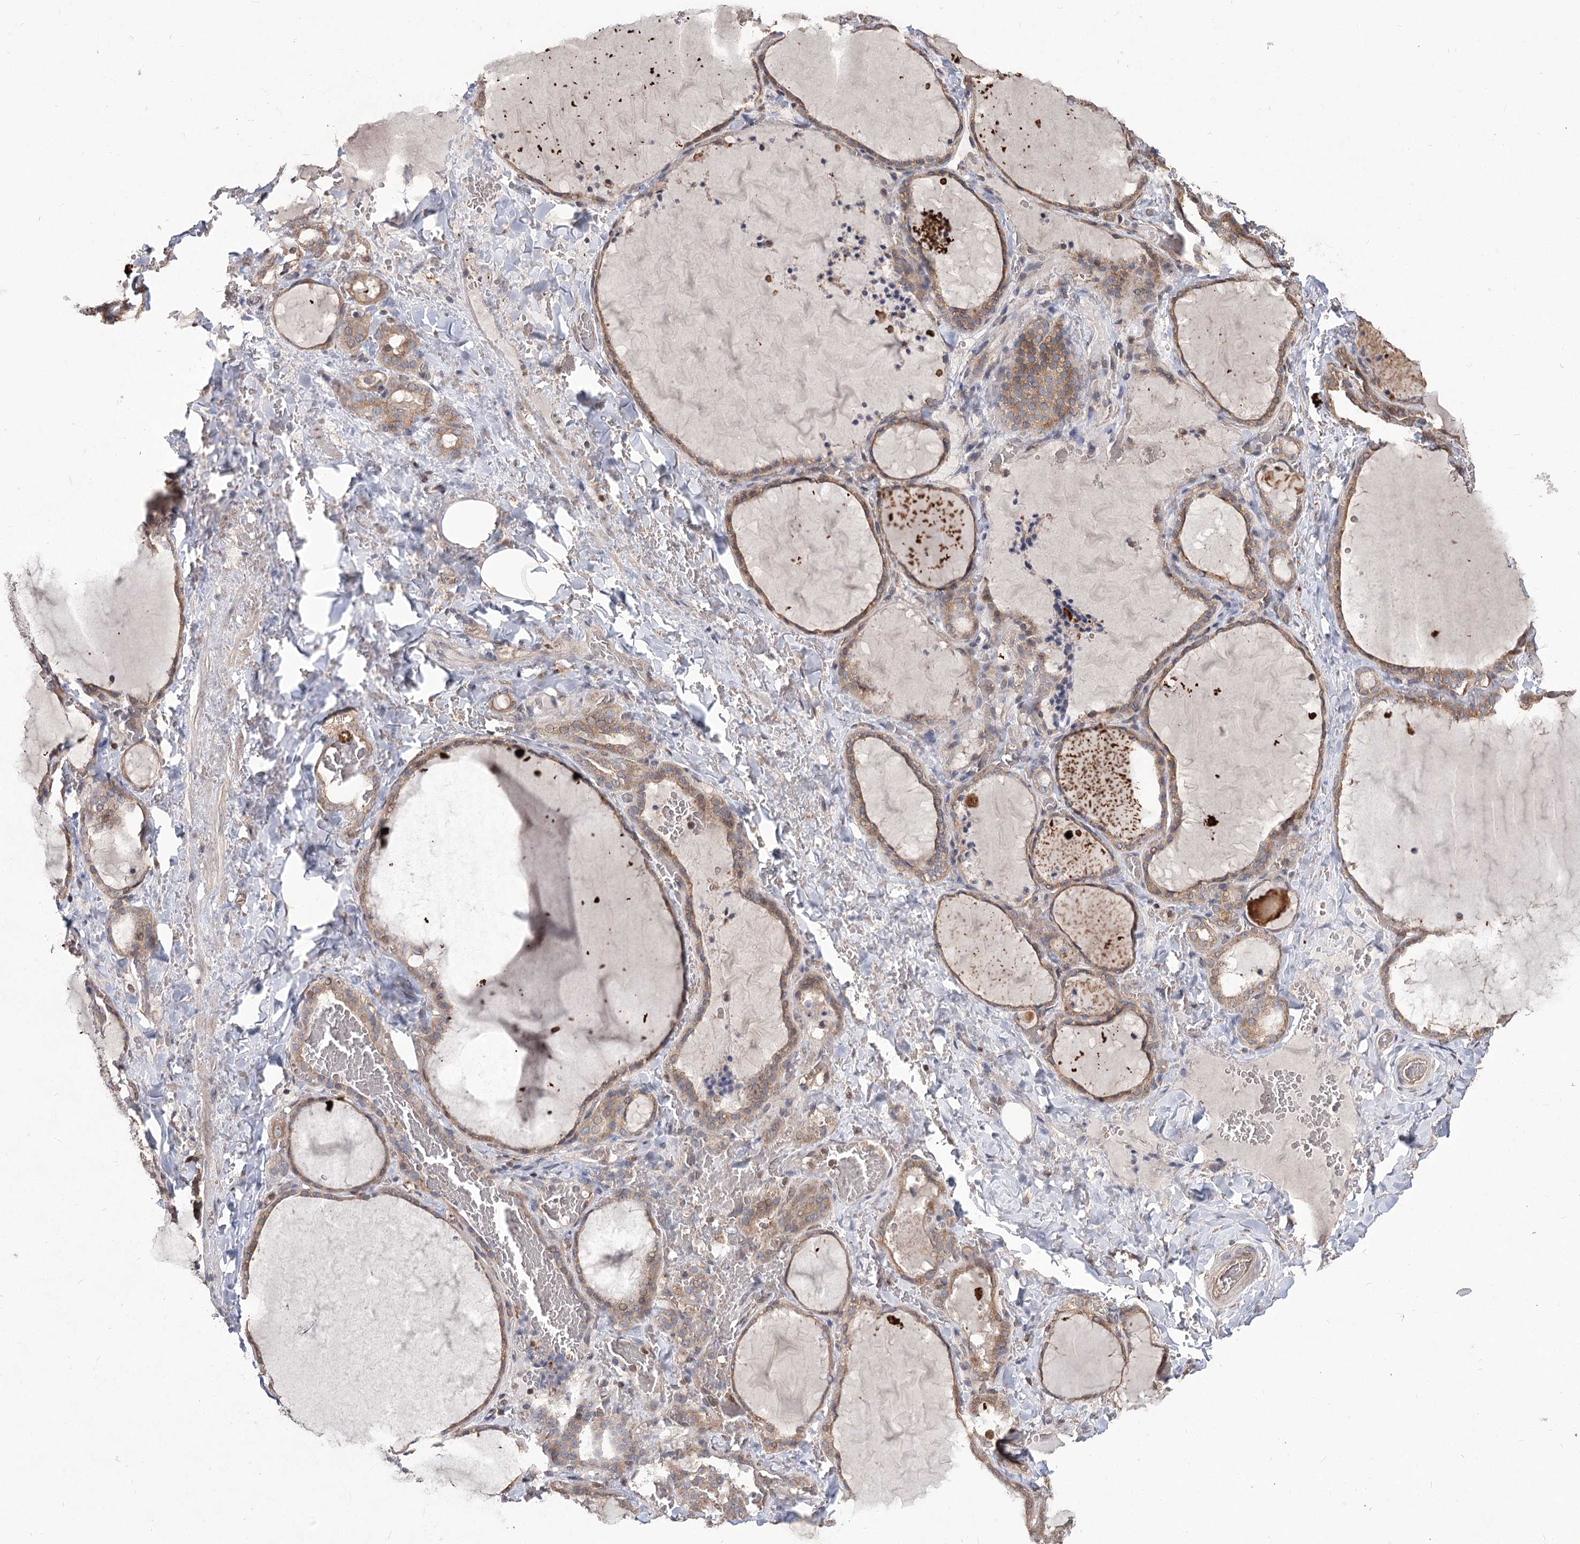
{"staining": {"intensity": "weak", "quantity": ">75%", "location": "cytoplasmic/membranous"}, "tissue": "thyroid gland", "cell_type": "Glandular cells", "image_type": "normal", "snomed": [{"axis": "morphology", "description": "Normal tissue, NOS"}, {"axis": "topography", "description": "Thyroid gland"}], "caption": "Glandular cells exhibit low levels of weak cytoplasmic/membranous expression in about >75% of cells in benign thyroid gland. Immunohistochemistry stains the protein of interest in brown and the nuclei are stained blue.", "gene": "STK17B", "patient": {"sex": "female", "age": 22}}